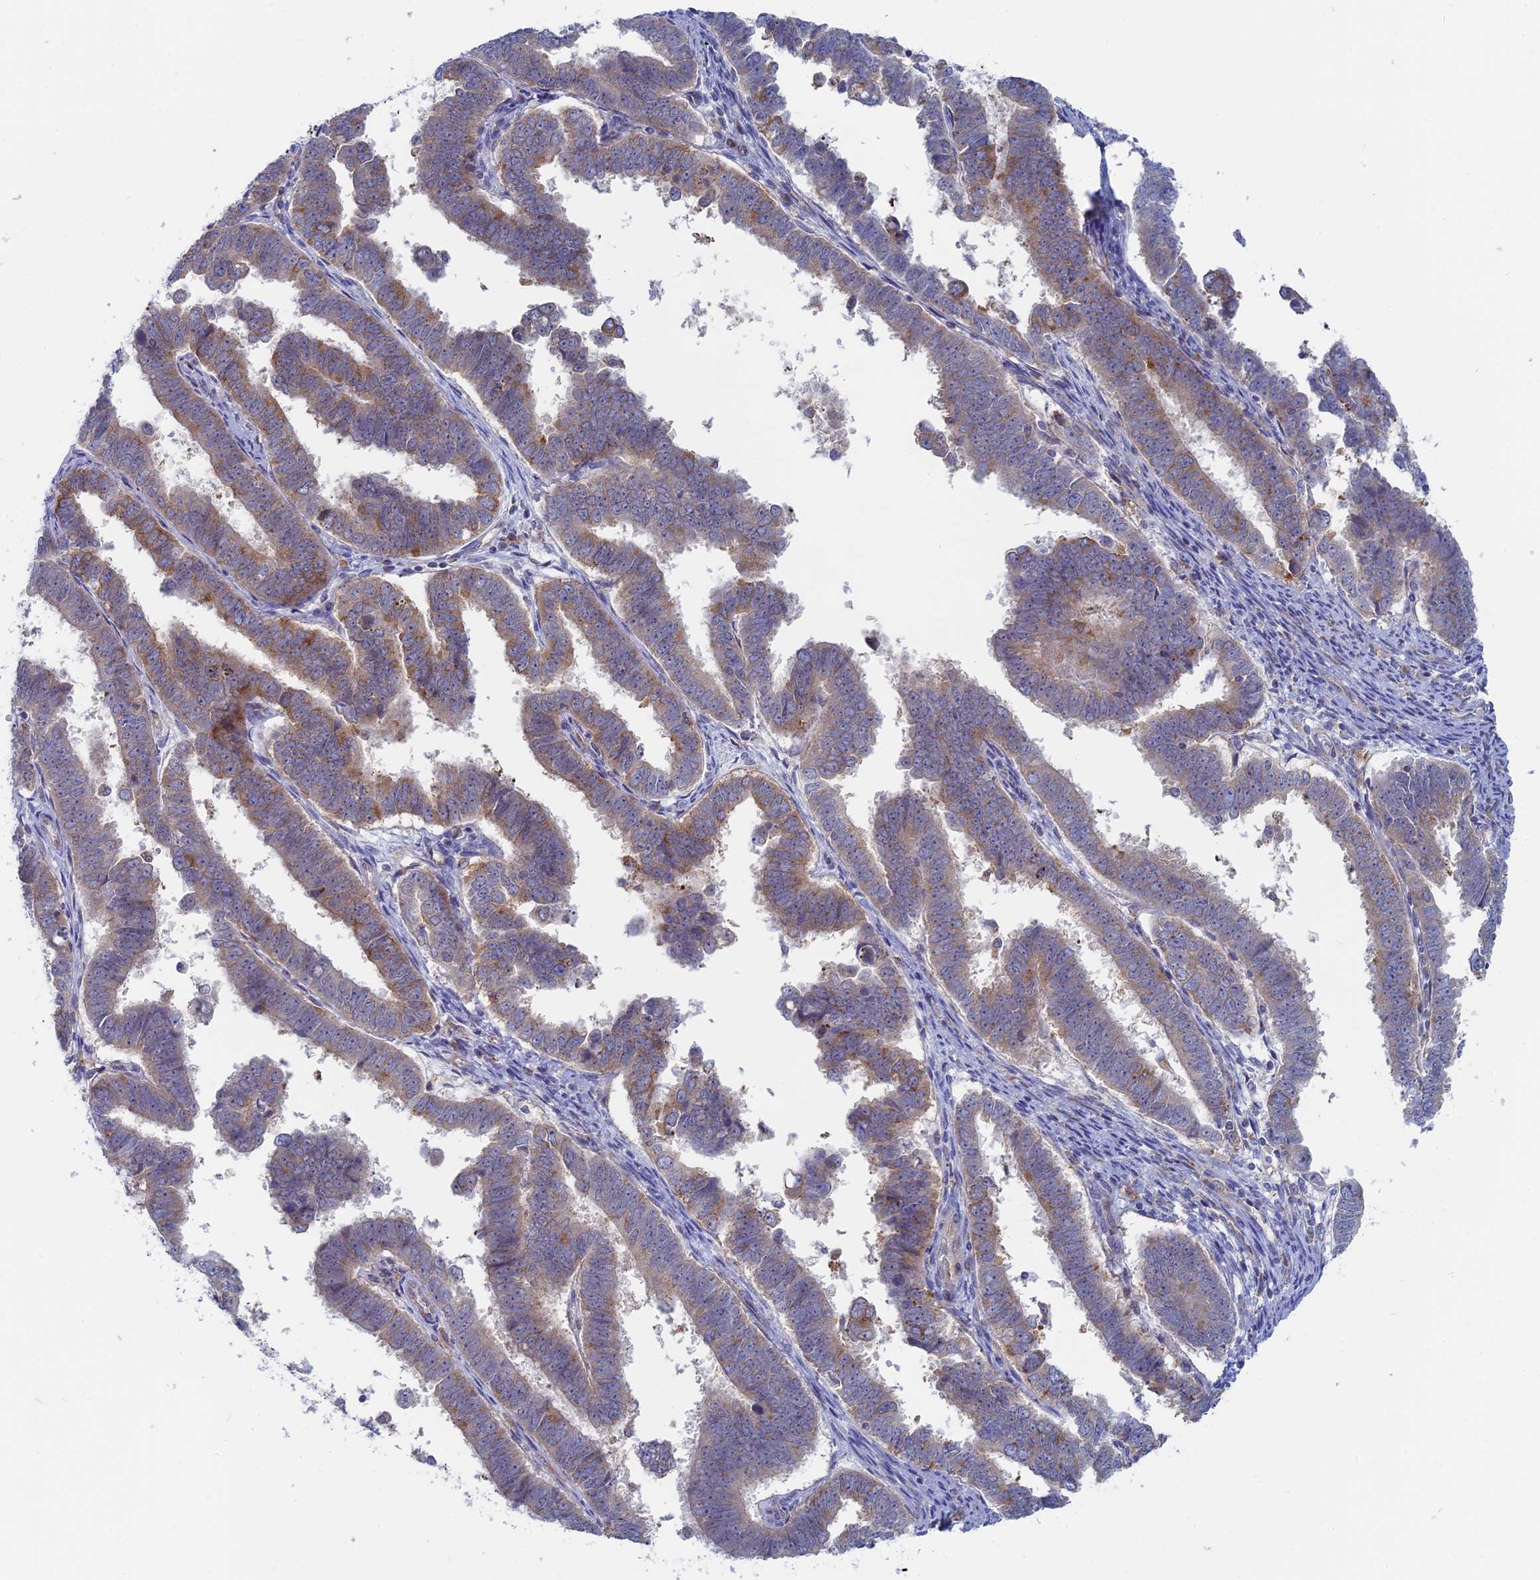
{"staining": {"intensity": "moderate", "quantity": "25%-75%", "location": "cytoplasmic/membranous"}, "tissue": "endometrial cancer", "cell_type": "Tumor cells", "image_type": "cancer", "snomed": [{"axis": "morphology", "description": "Adenocarcinoma, NOS"}, {"axis": "topography", "description": "Endometrium"}], "caption": "Endometrial cancer (adenocarcinoma) stained for a protein (brown) displays moderate cytoplasmic/membranous positive expression in about 25%-75% of tumor cells.", "gene": "TBC1D30", "patient": {"sex": "female", "age": 75}}